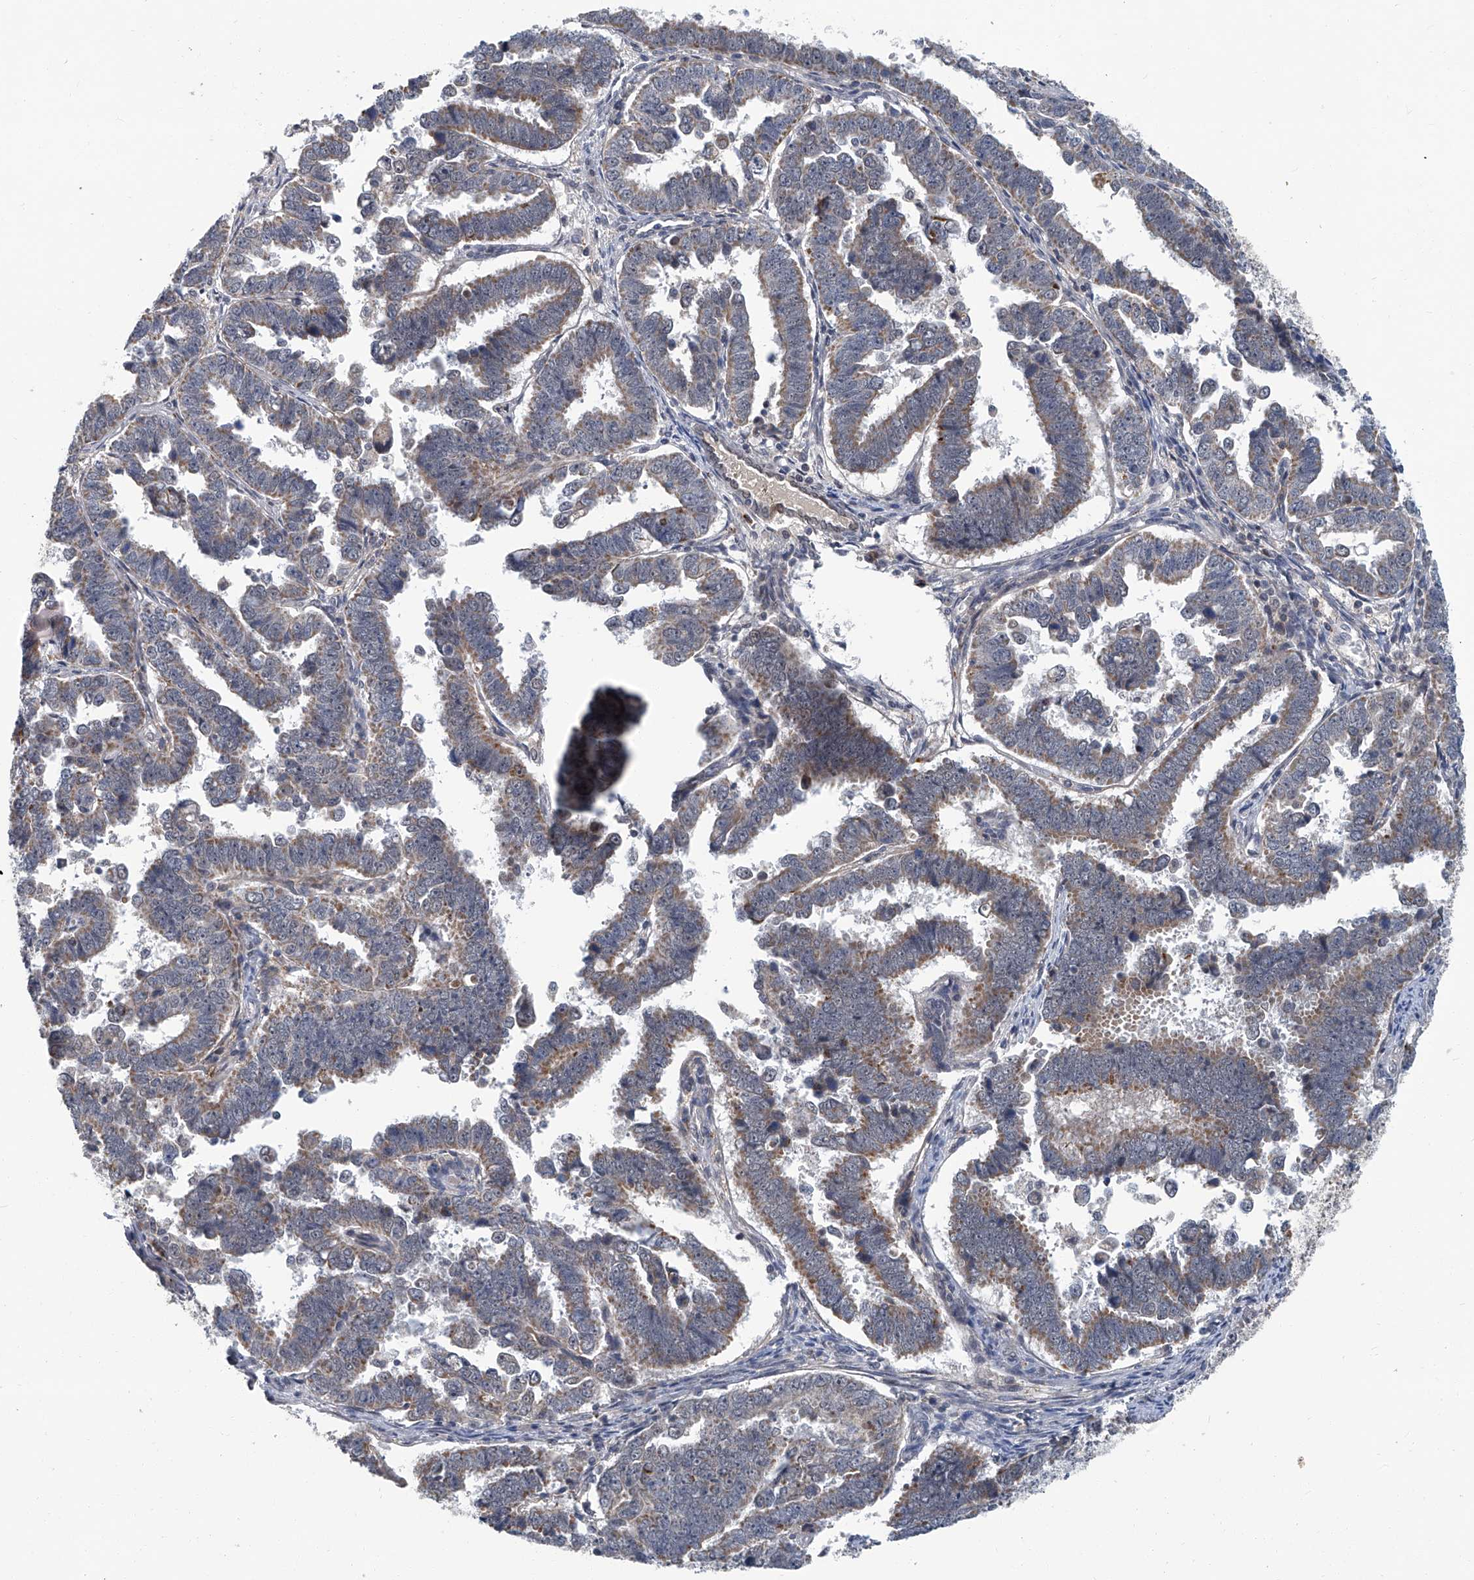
{"staining": {"intensity": "moderate", "quantity": "25%-75%", "location": "cytoplasmic/membranous"}, "tissue": "endometrial cancer", "cell_type": "Tumor cells", "image_type": "cancer", "snomed": [{"axis": "morphology", "description": "Adenocarcinoma, NOS"}, {"axis": "topography", "description": "Endometrium"}], "caption": "Protein expression by immunohistochemistry displays moderate cytoplasmic/membranous expression in about 25%-75% of tumor cells in endometrial cancer. Ihc stains the protein of interest in brown and the nuclei are stained blue.", "gene": "AKNAD1", "patient": {"sex": "female", "age": 75}}